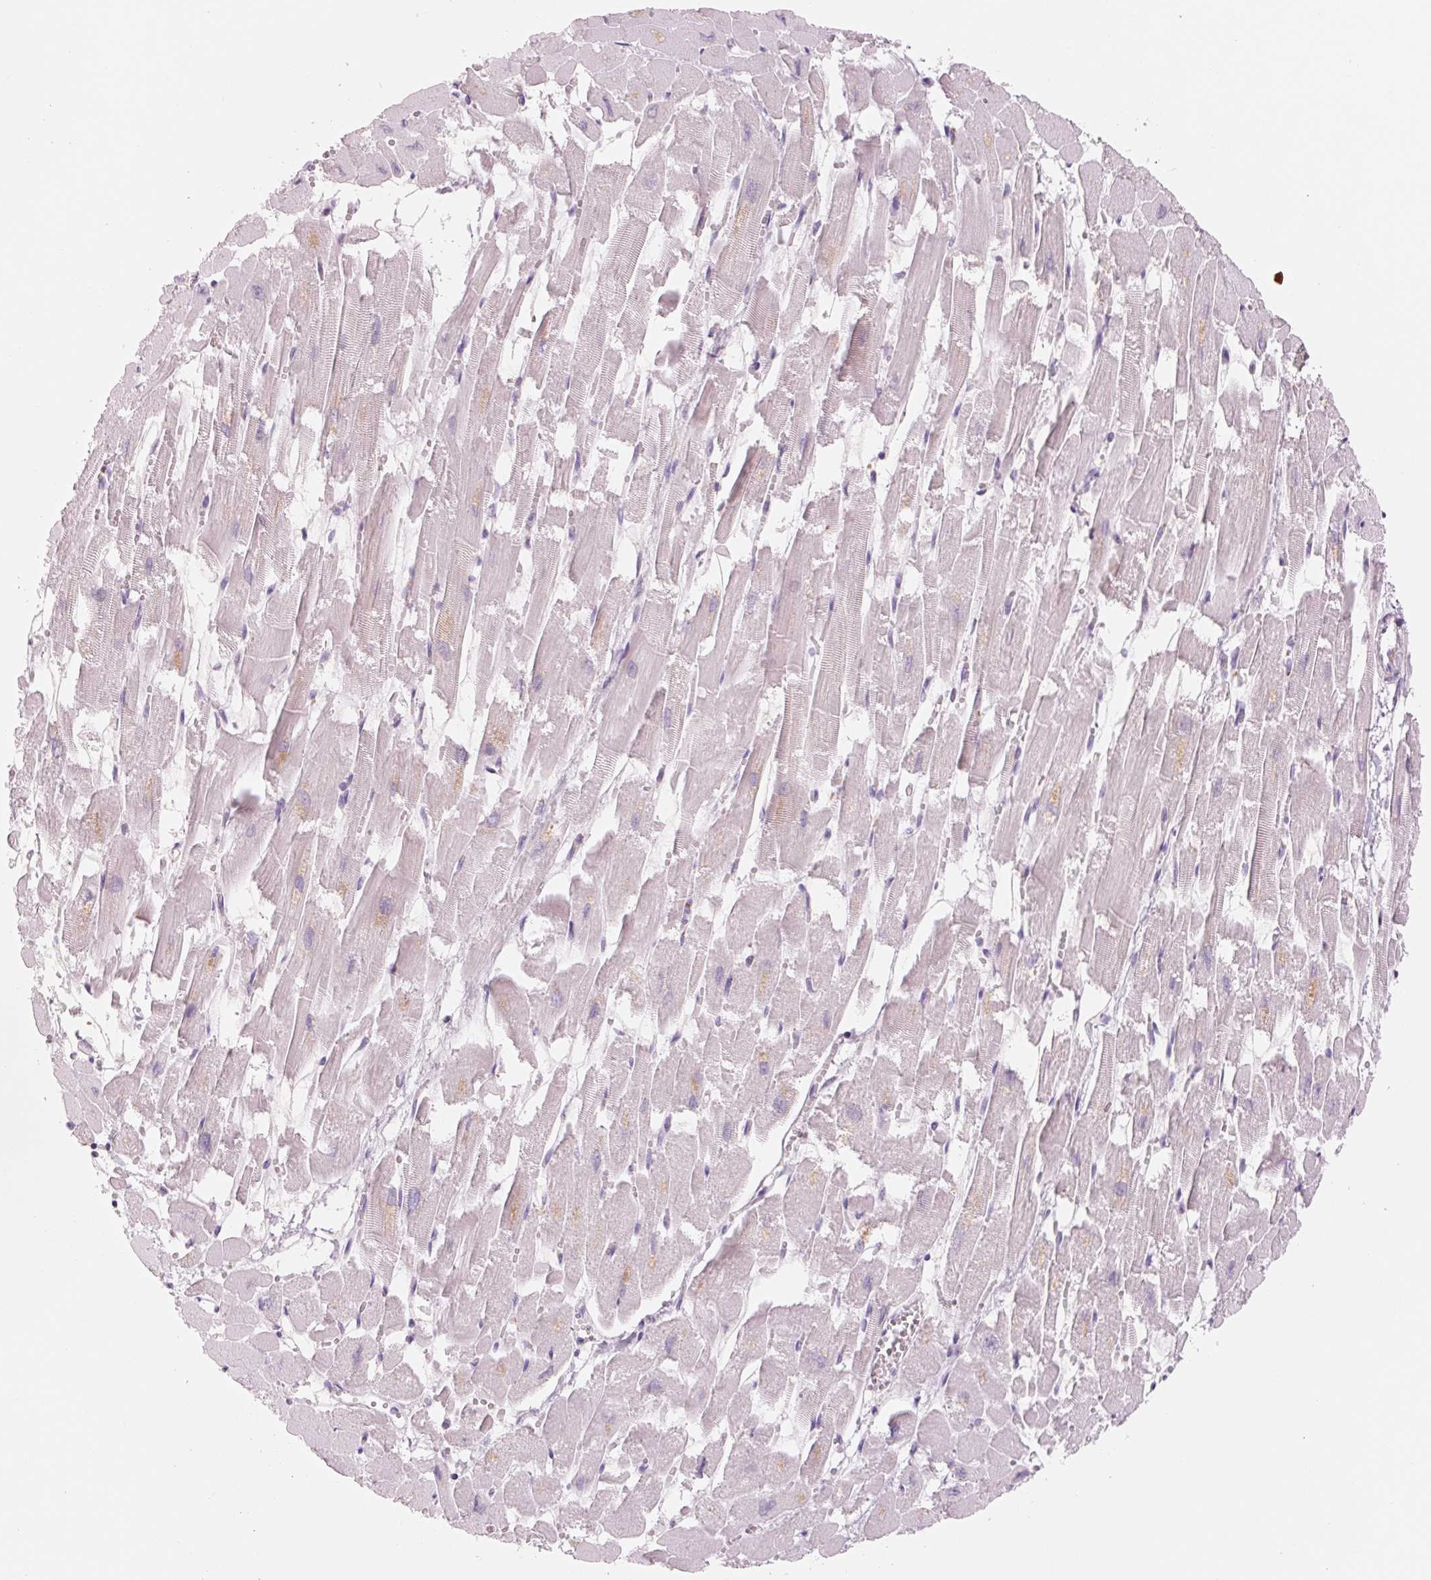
{"staining": {"intensity": "weak", "quantity": "<25%", "location": "cytoplasmic/membranous"}, "tissue": "heart muscle", "cell_type": "Cardiomyocytes", "image_type": "normal", "snomed": [{"axis": "morphology", "description": "Normal tissue, NOS"}, {"axis": "topography", "description": "Heart"}], "caption": "IHC of normal heart muscle reveals no staining in cardiomyocytes. (DAB IHC with hematoxylin counter stain).", "gene": "GALNT7", "patient": {"sex": "female", "age": 52}}